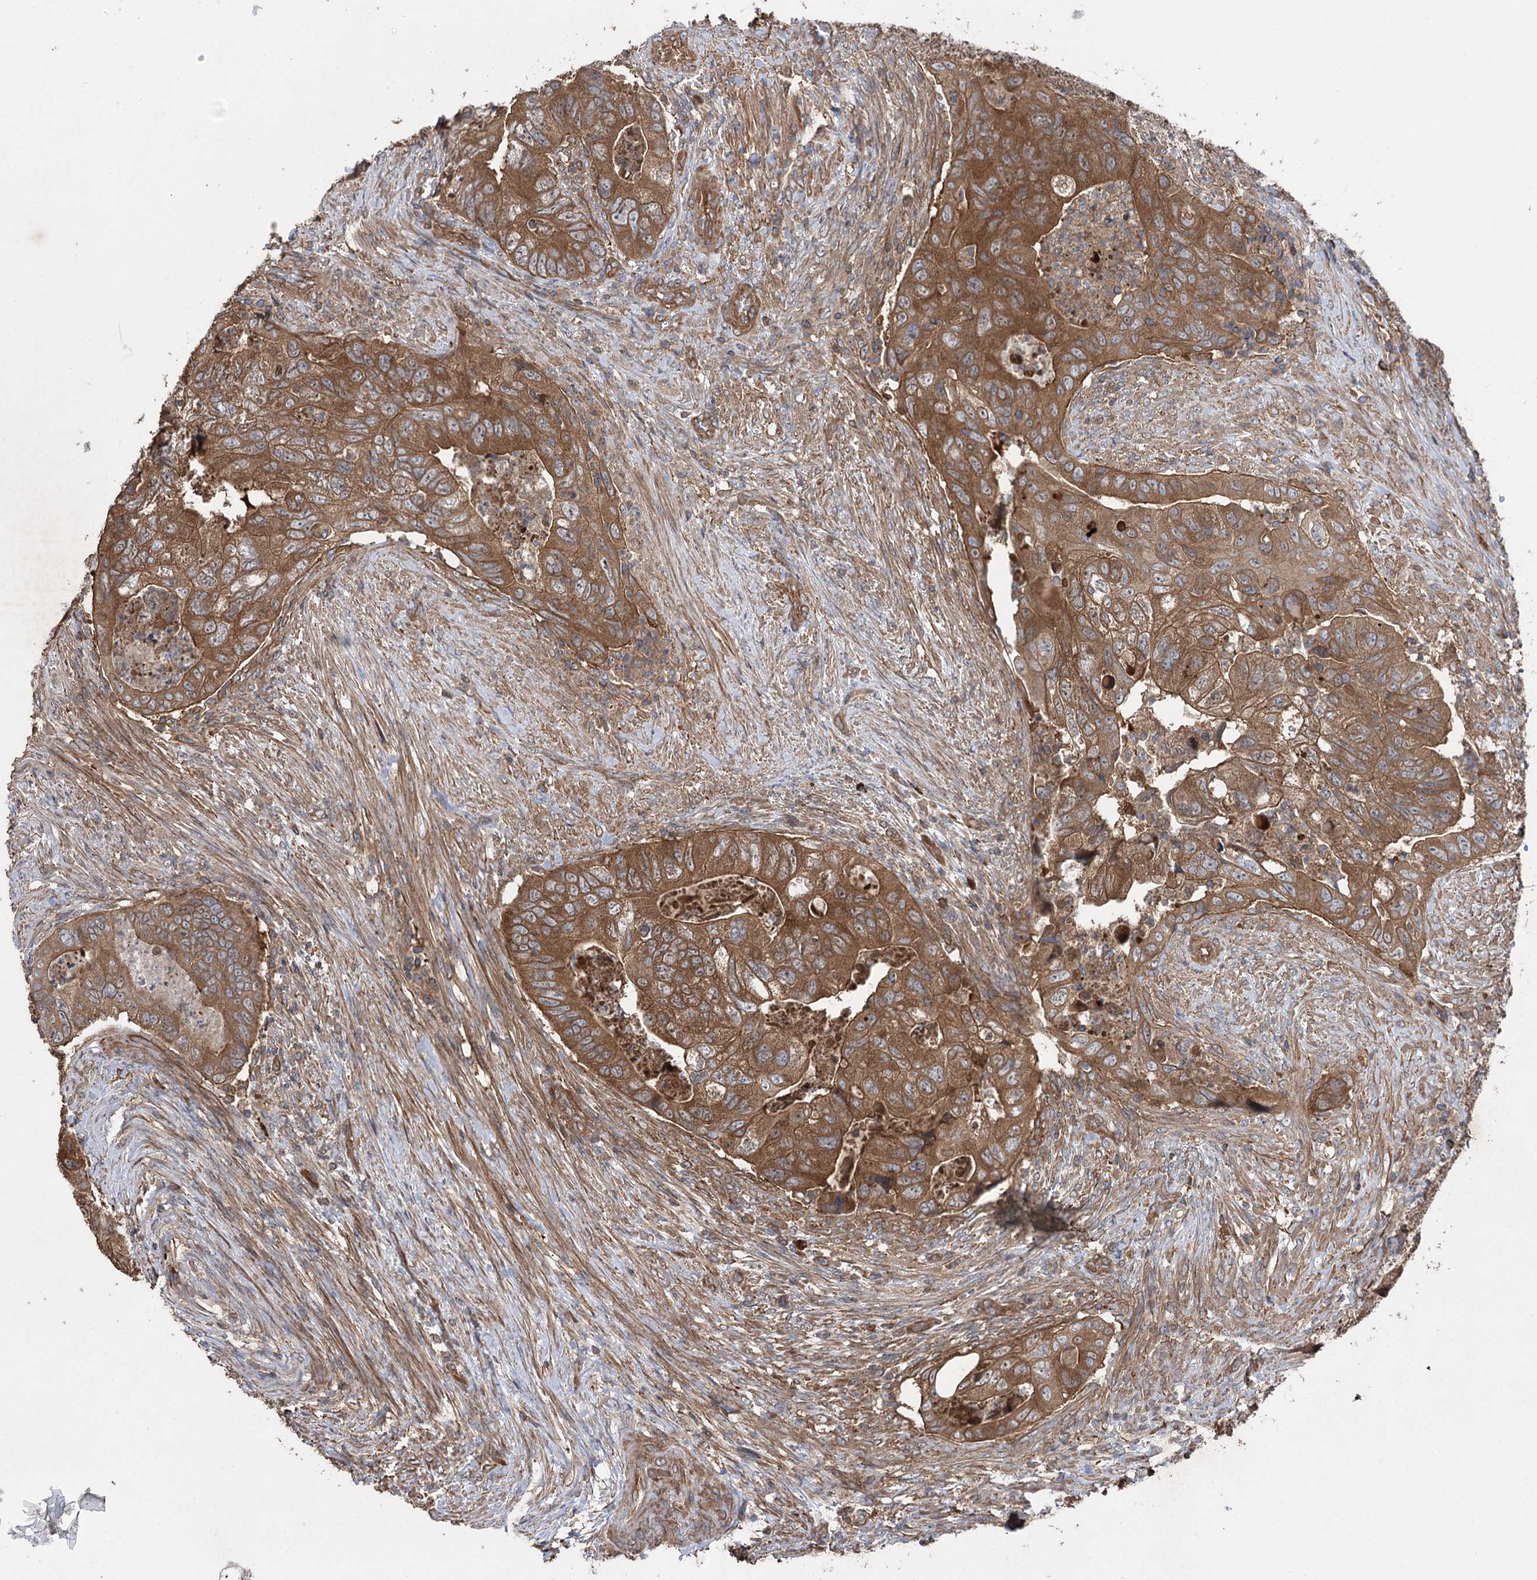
{"staining": {"intensity": "strong", "quantity": ">75%", "location": "cytoplasmic/membranous"}, "tissue": "colorectal cancer", "cell_type": "Tumor cells", "image_type": "cancer", "snomed": [{"axis": "morphology", "description": "Adenocarcinoma, NOS"}, {"axis": "topography", "description": "Rectum"}], "caption": "Colorectal cancer (adenocarcinoma) was stained to show a protein in brown. There is high levels of strong cytoplasmic/membranous positivity in about >75% of tumor cells.", "gene": "LARS2", "patient": {"sex": "male", "age": 63}}